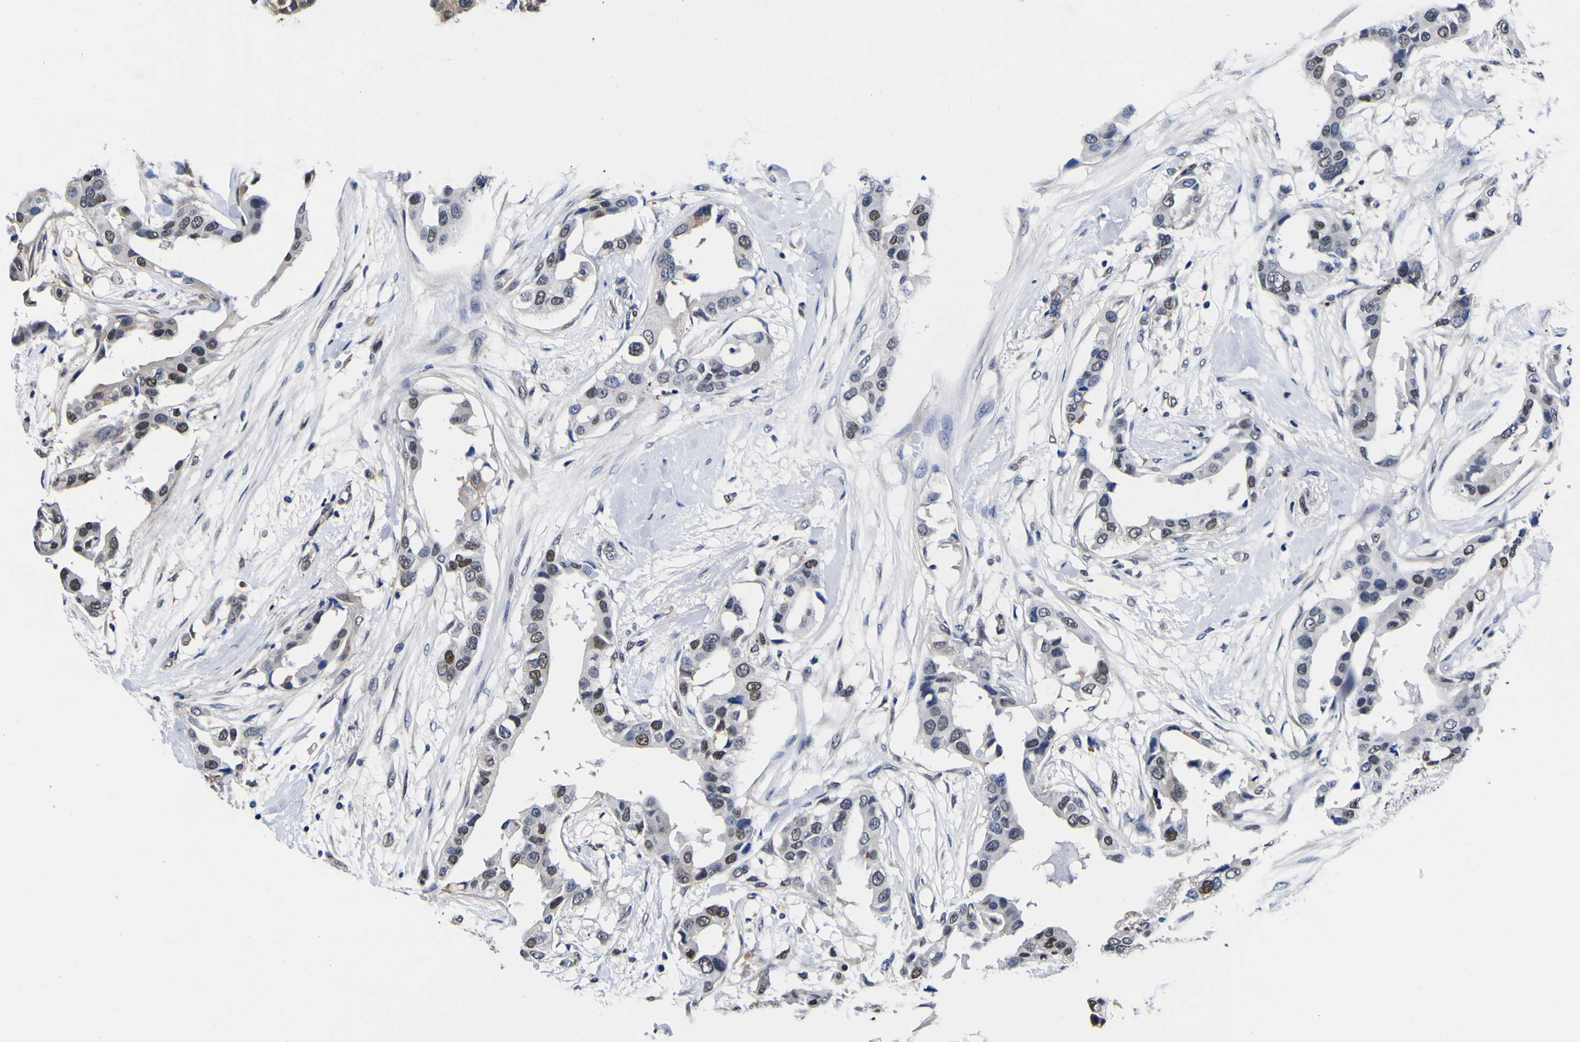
{"staining": {"intensity": "weak", "quantity": "25%-75%", "location": "nuclear"}, "tissue": "breast cancer", "cell_type": "Tumor cells", "image_type": "cancer", "snomed": [{"axis": "morphology", "description": "Duct carcinoma"}, {"axis": "topography", "description": "Breast"}], "caption": "An immunohistochemistry (IHC) image of tumor tissue is shown. Protein staining in brown highlights weak nuclear positivity in breast cancer within tumor cells.", "gene": "FAM110B", "patient": {"sex": "female", "age": 40}}